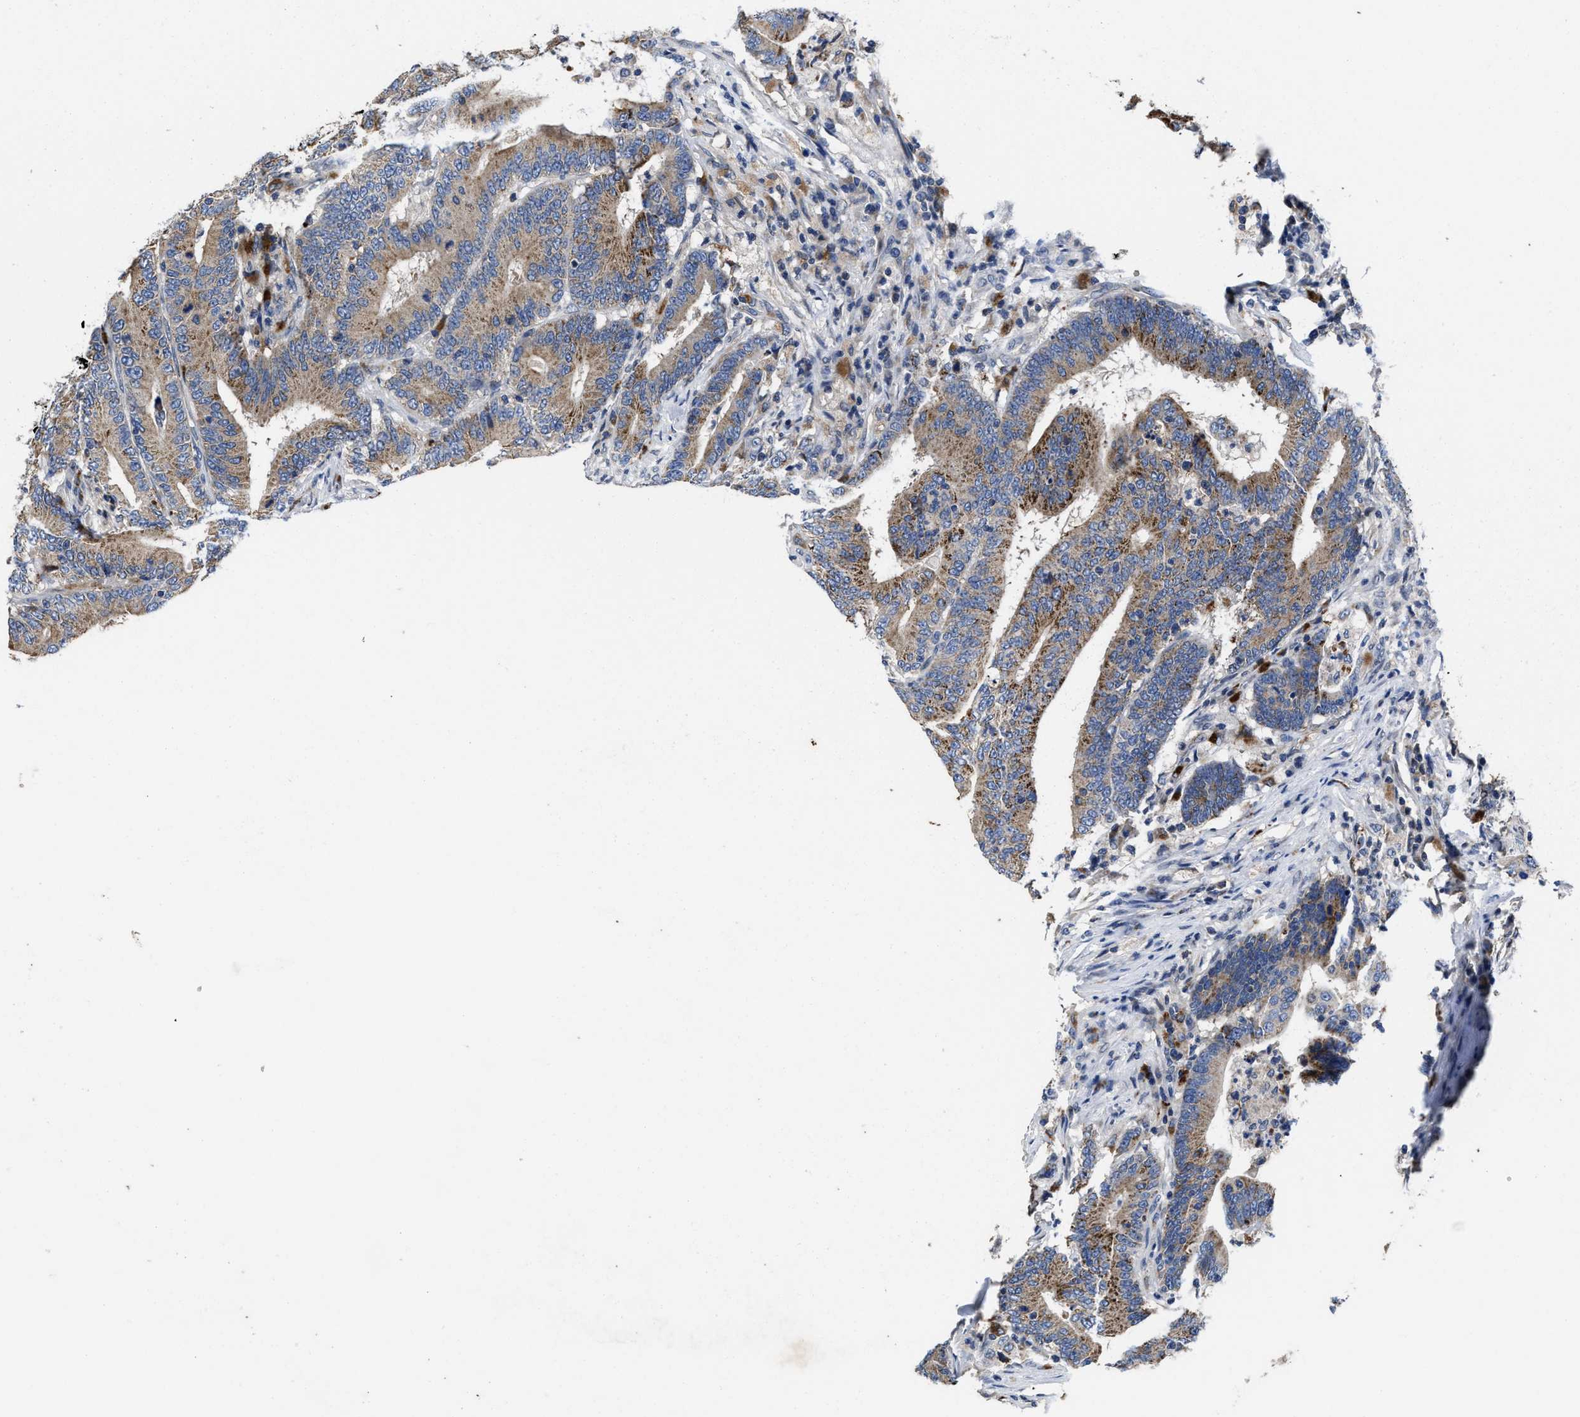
{"staining": {"intensity": "moderate", "quantity": ">75%", "location": "cytoplasmic/membranous"}, "tissue": "colorectal cancer", "cell_type": "Tumor cells", "image_type": "cancer", "snomed": [{"axis": "morphology", "description": "Adenocarcinoma, NOS"}, {"axis": "topography", "description": "Colon"}], "caption": "Tumor cells demonstrate moderate cytoplasmic/membranous expression in about >75% of cells in colorectal adenocarcinoma.", "gene": "CACNA1D", "patient": {"sex": "female", "age": 66}}